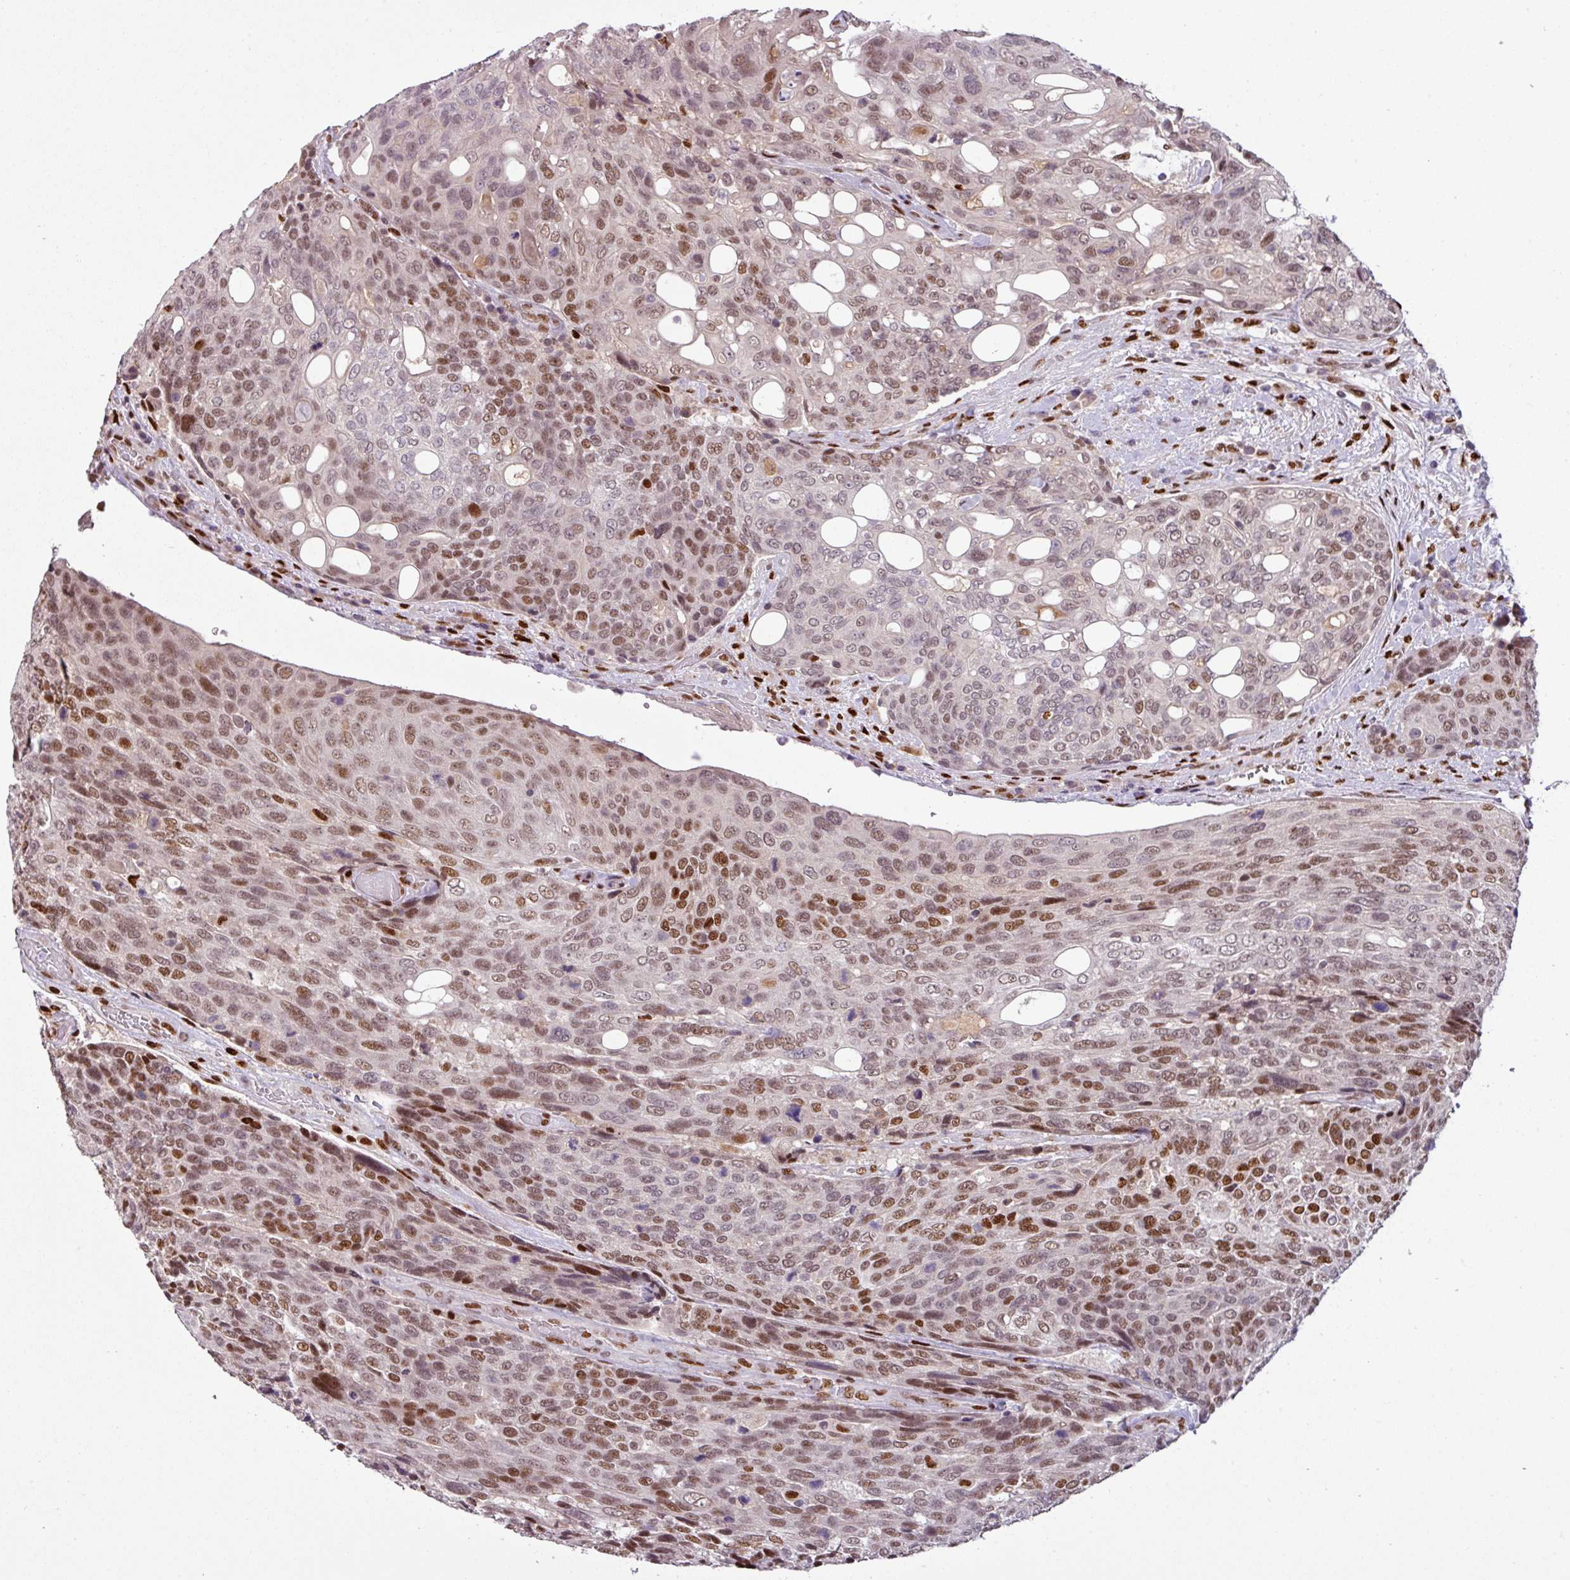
{"staining": {"intensity": "moderate", "quantity": ">75%", "location": "nuclear"}, "tissue": "urothelial cancer", "cell_type": "Tumor cells", "image_type": "cancer", "snomed": [{"axis": "morphology", "description": "Urothelial carcinoma, High grade"}, {"axis": "topography", "description": "Urinary bladder"}], "caption": "This is an image of immunohistochemistry (IHC) staining of urothelial carcinoma (high-grade), which shows moderate expression in the nuclear of tumor cells.", "gene": "IRF2BPL", "patient": {"sex": "female", "age": 70}}